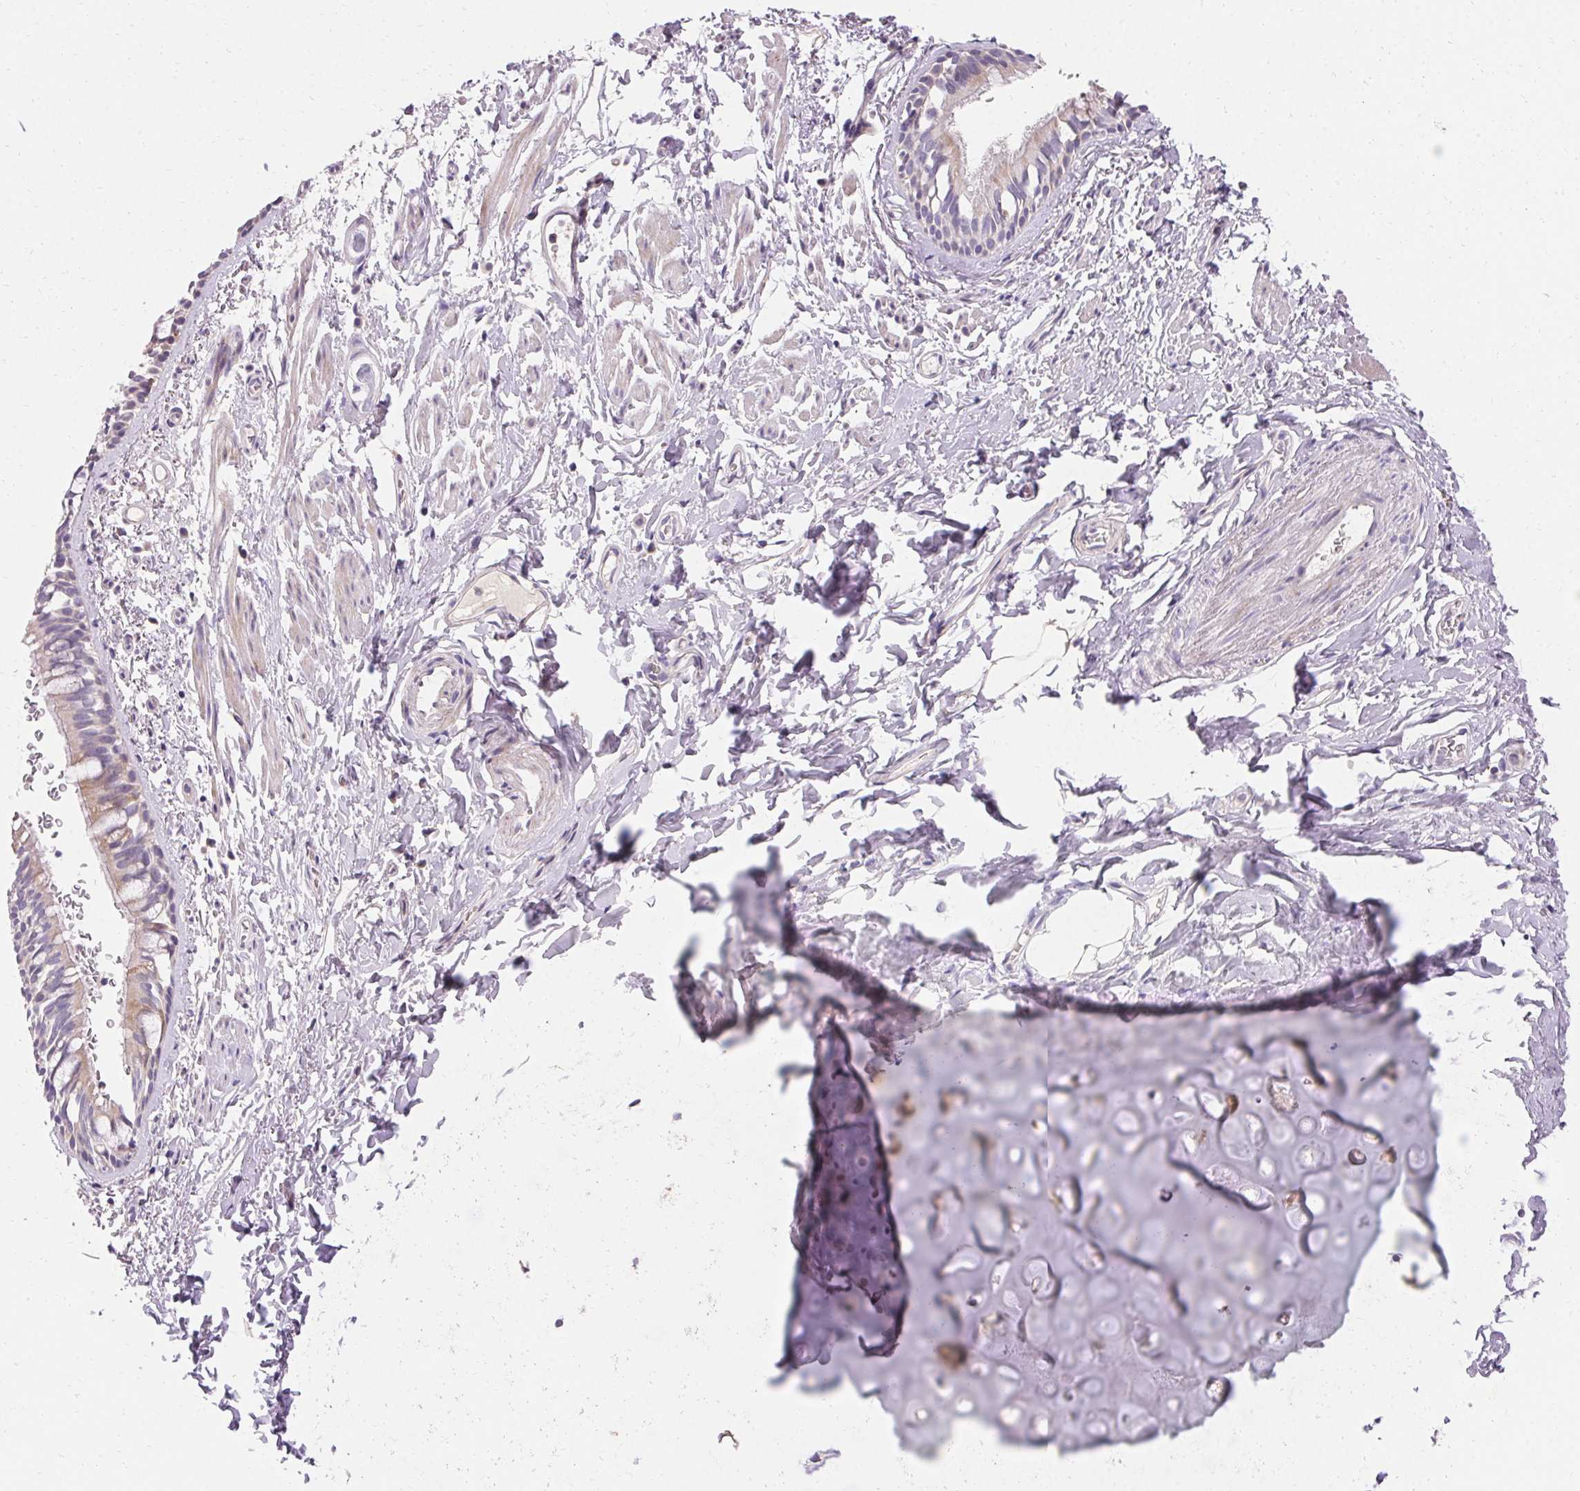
{"staining": {"intensity": "weak", "quantity": "<25%", "location": "cytoplasmic/membranous"}, "tissue": "bronchus", "cell_type": "Respiratory epithelial cells", "image_type": "normal", "snomed": [{"axis": "morphology", "description": "Normal tissue, NOS"}, {"axis": "topography", "description": "Lymph node"}, {"axis": "topography", "description": "Cartilage tissue"}, {"axis": "topography", "description": "Bronchus"}], "caption": "Immunohistochemical staining of normal human bronchus shows no significant staining in respiratory epithelial cells.", "gene": "TRIP13", "patient": {"sex": "female", "age": 70}}